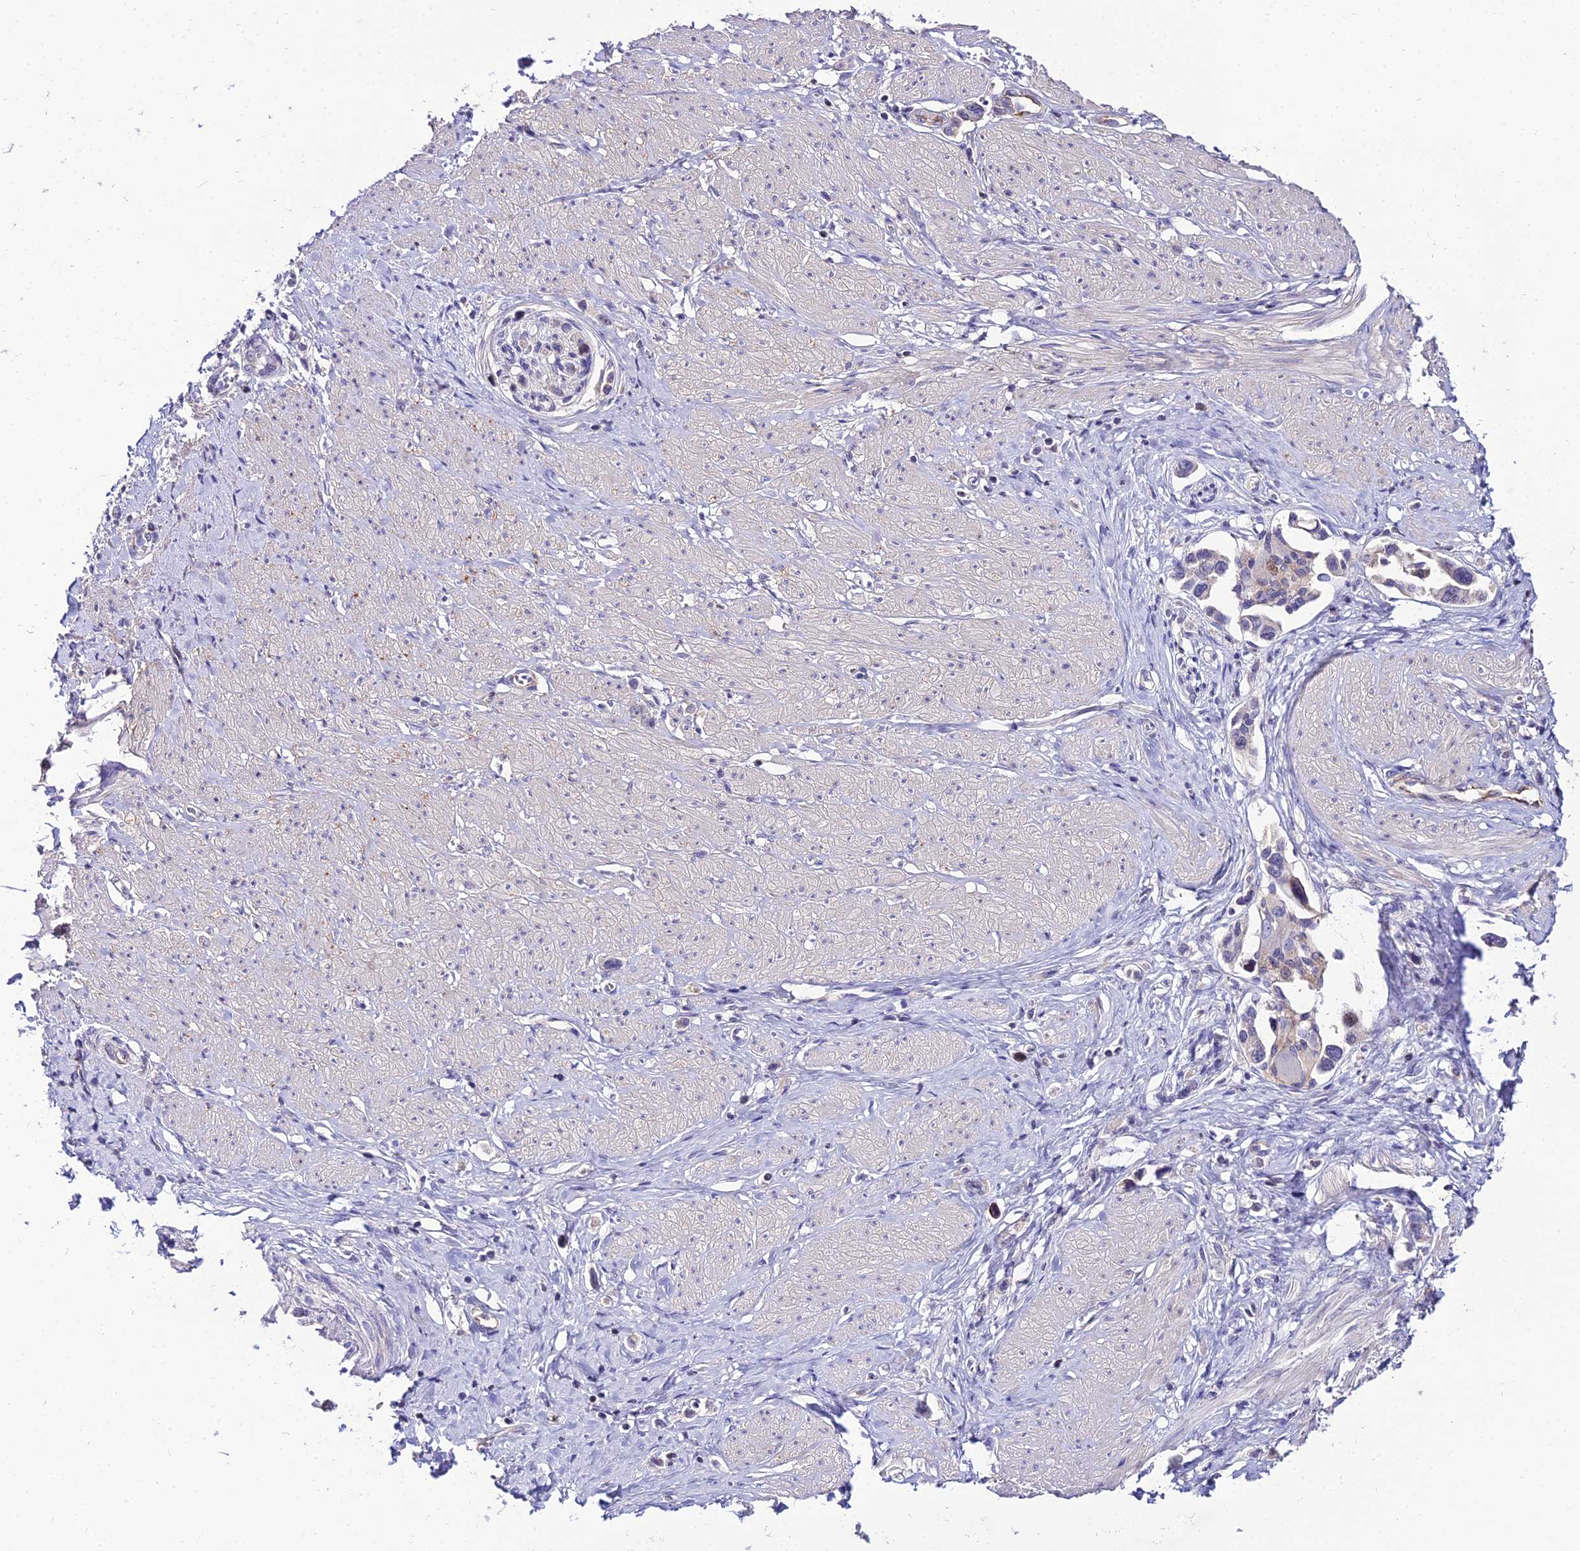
{"staining": {"intensity": "negative", "quantity": "none", "location": "none"}, "tissue": "stomach cancer", "cell_type": "Tumor cells", "image_type": "cancer", "snomed": [{"axis": "morphology", "description": "Adenocarcinoma, NOS"}, {"axis": "topography", "description": "Stomach"}], "caption": "Immunohistochemistry micrograph of stomach adenocarcinoma stained for a protein (brown), which reveals no expression in tumor cells.", "gene": "SHQ1", "patient": {"sex": "female", "age": 65}}